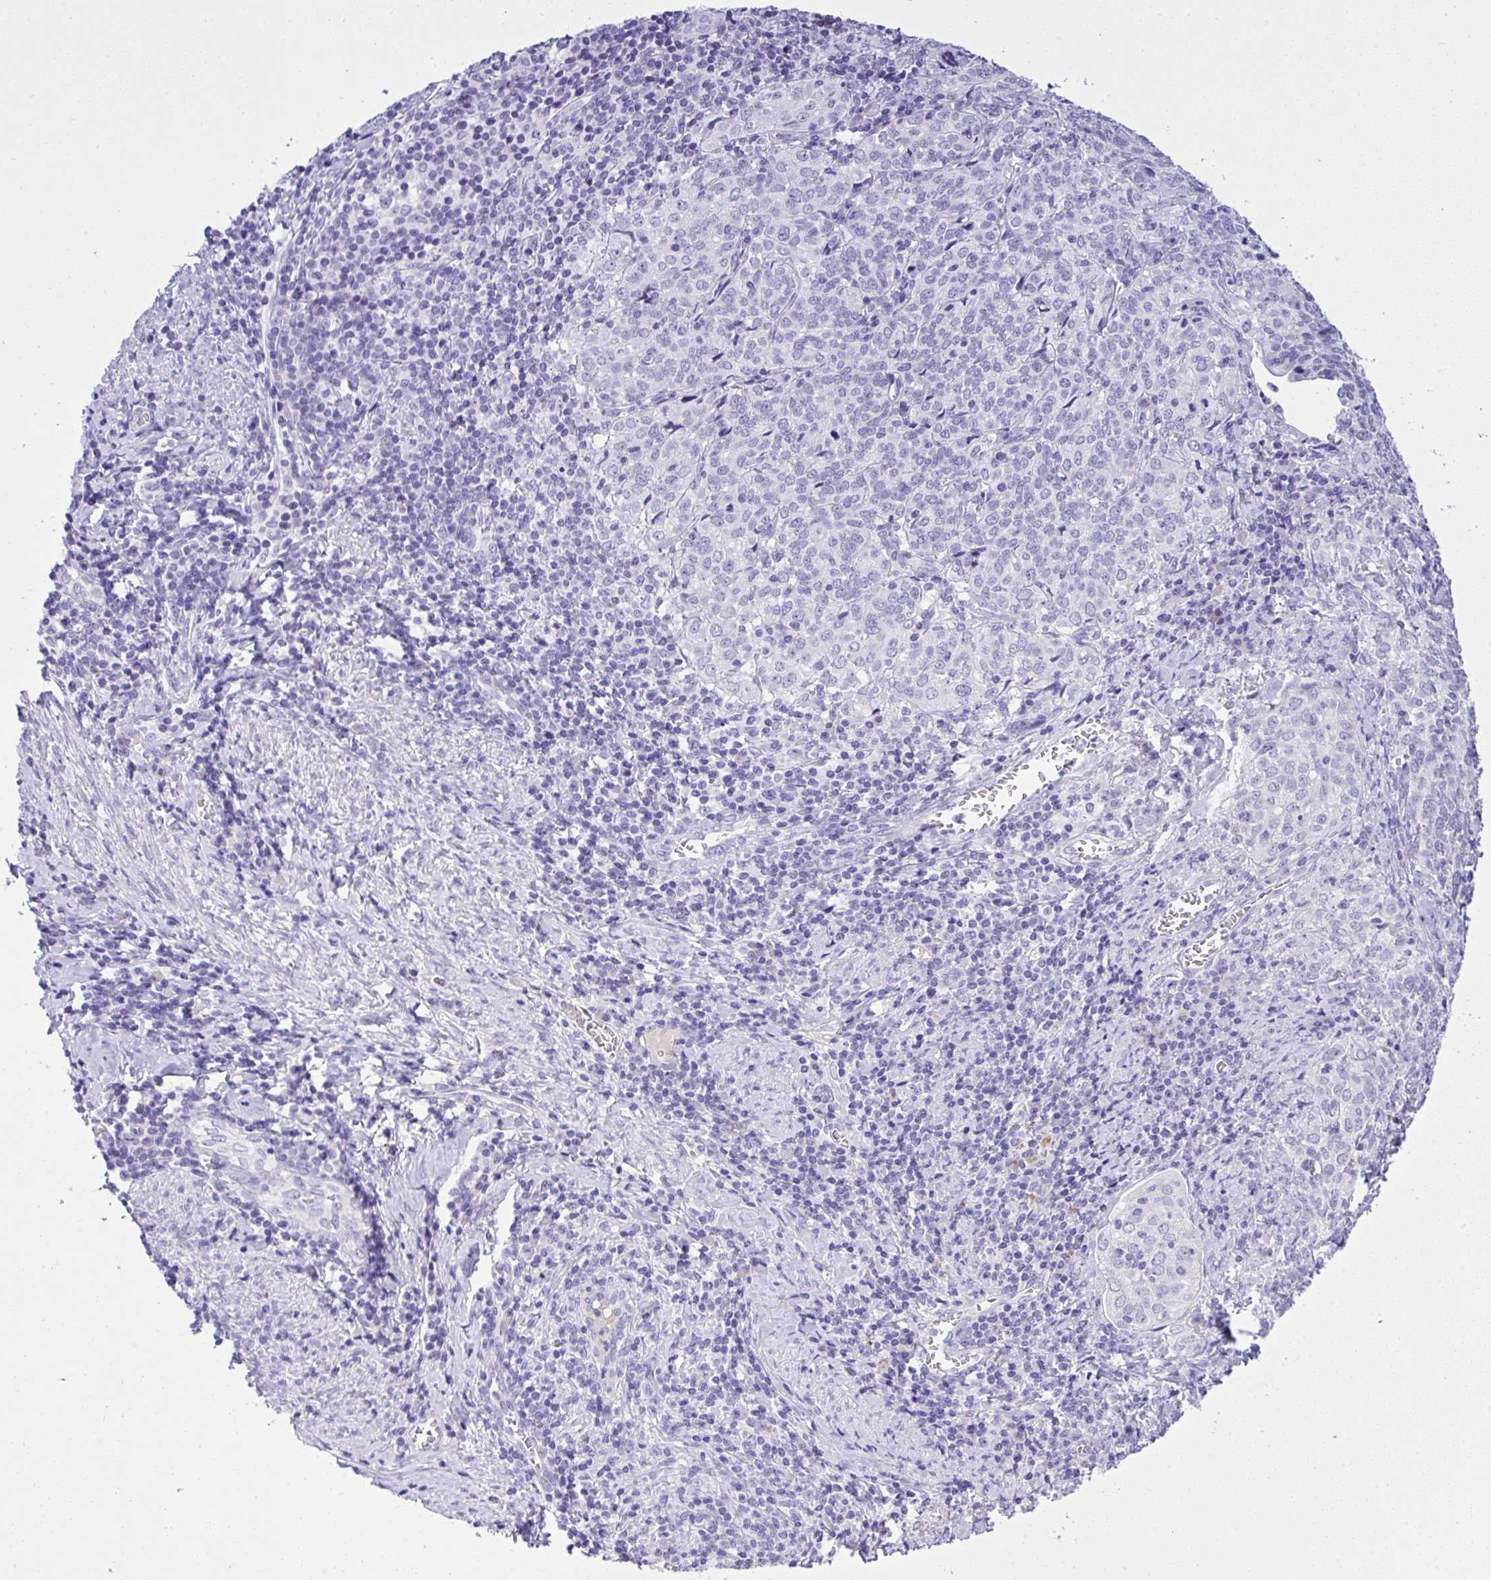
{"staining": {"intensity": "negative", "quantity": "none", "location": "none"}, "tissue": "cervical cancer", "cell_type": "Tumor cells", "image_type": "cancer", "snomed": [{"axis": "morphology", "description": "Normal tissue, NOS"}, {"axis": "morphology", "description": "Squamous cell carcinoma, NOS"}, {"axis": "topography", "description": "Vagina"}, {"axis": "topography", "description": "Cervix"}], "caption": "Protein analysis of cervical cancer (squamous cell carcinoma) exhibits no significant positivity in tumor cells.", "gene": "ST6GALNAC3", "patient": {"sex": "female", "age": 45}}